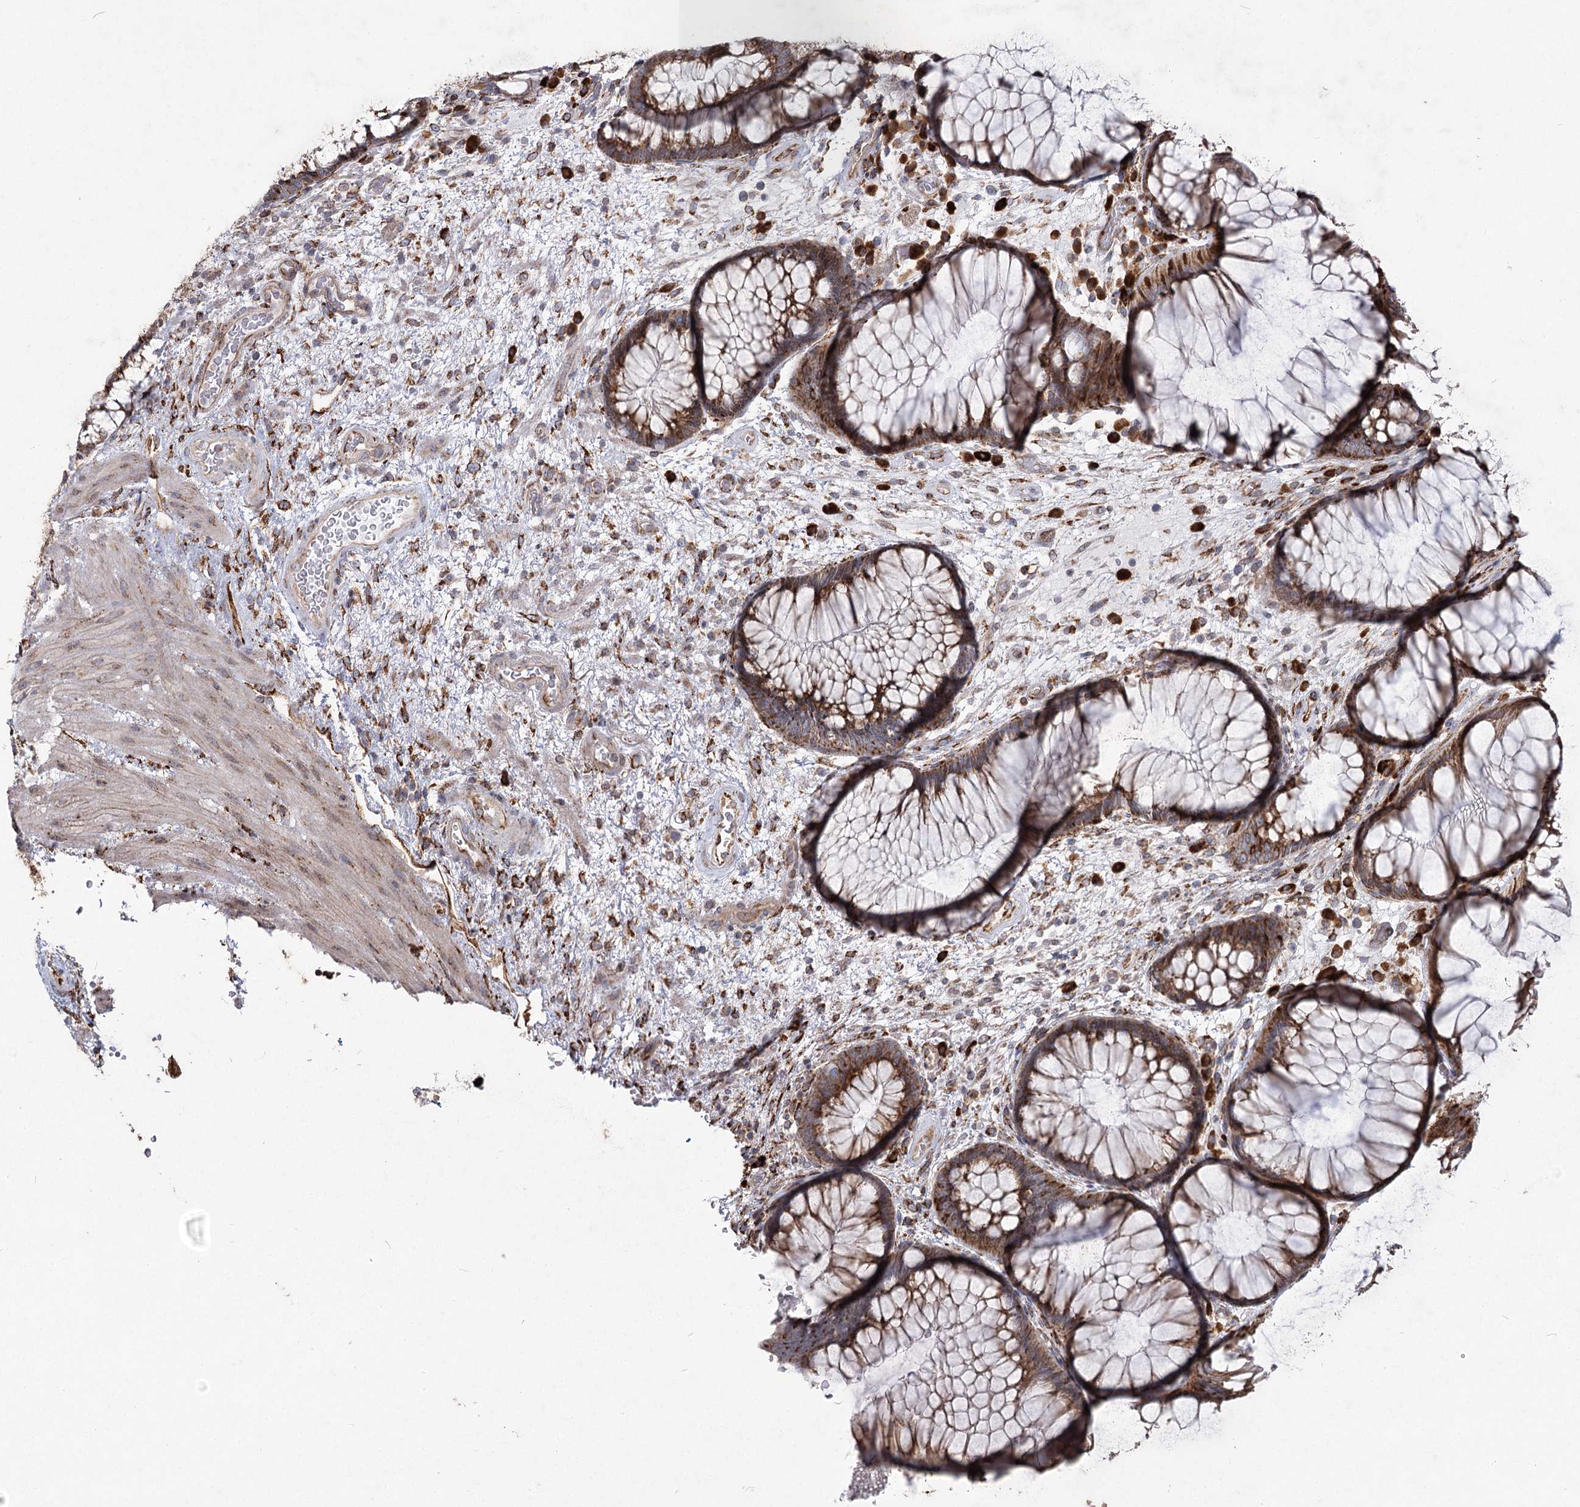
{"staining": {"intensity": "strong", "quantity": ">75%", "location": "cytoplasmic/membranous"}, "tissue": "rectum", "cell_type": "Glandular cells", "image_type": "normal", "snomed": [{"axis": "morphology", "description": "Normal tissue, NOS"}, {"axis": "topography", "description": "Rectum"}], "caption": "This is an image of immunohistochemistry (IHC) staining of benign rectum, which shows strong expression in the cytoplasmic/membranous of glandular cells.", "gene": "NHLRC2", "patient": {"sex": "male", "age": 51}}